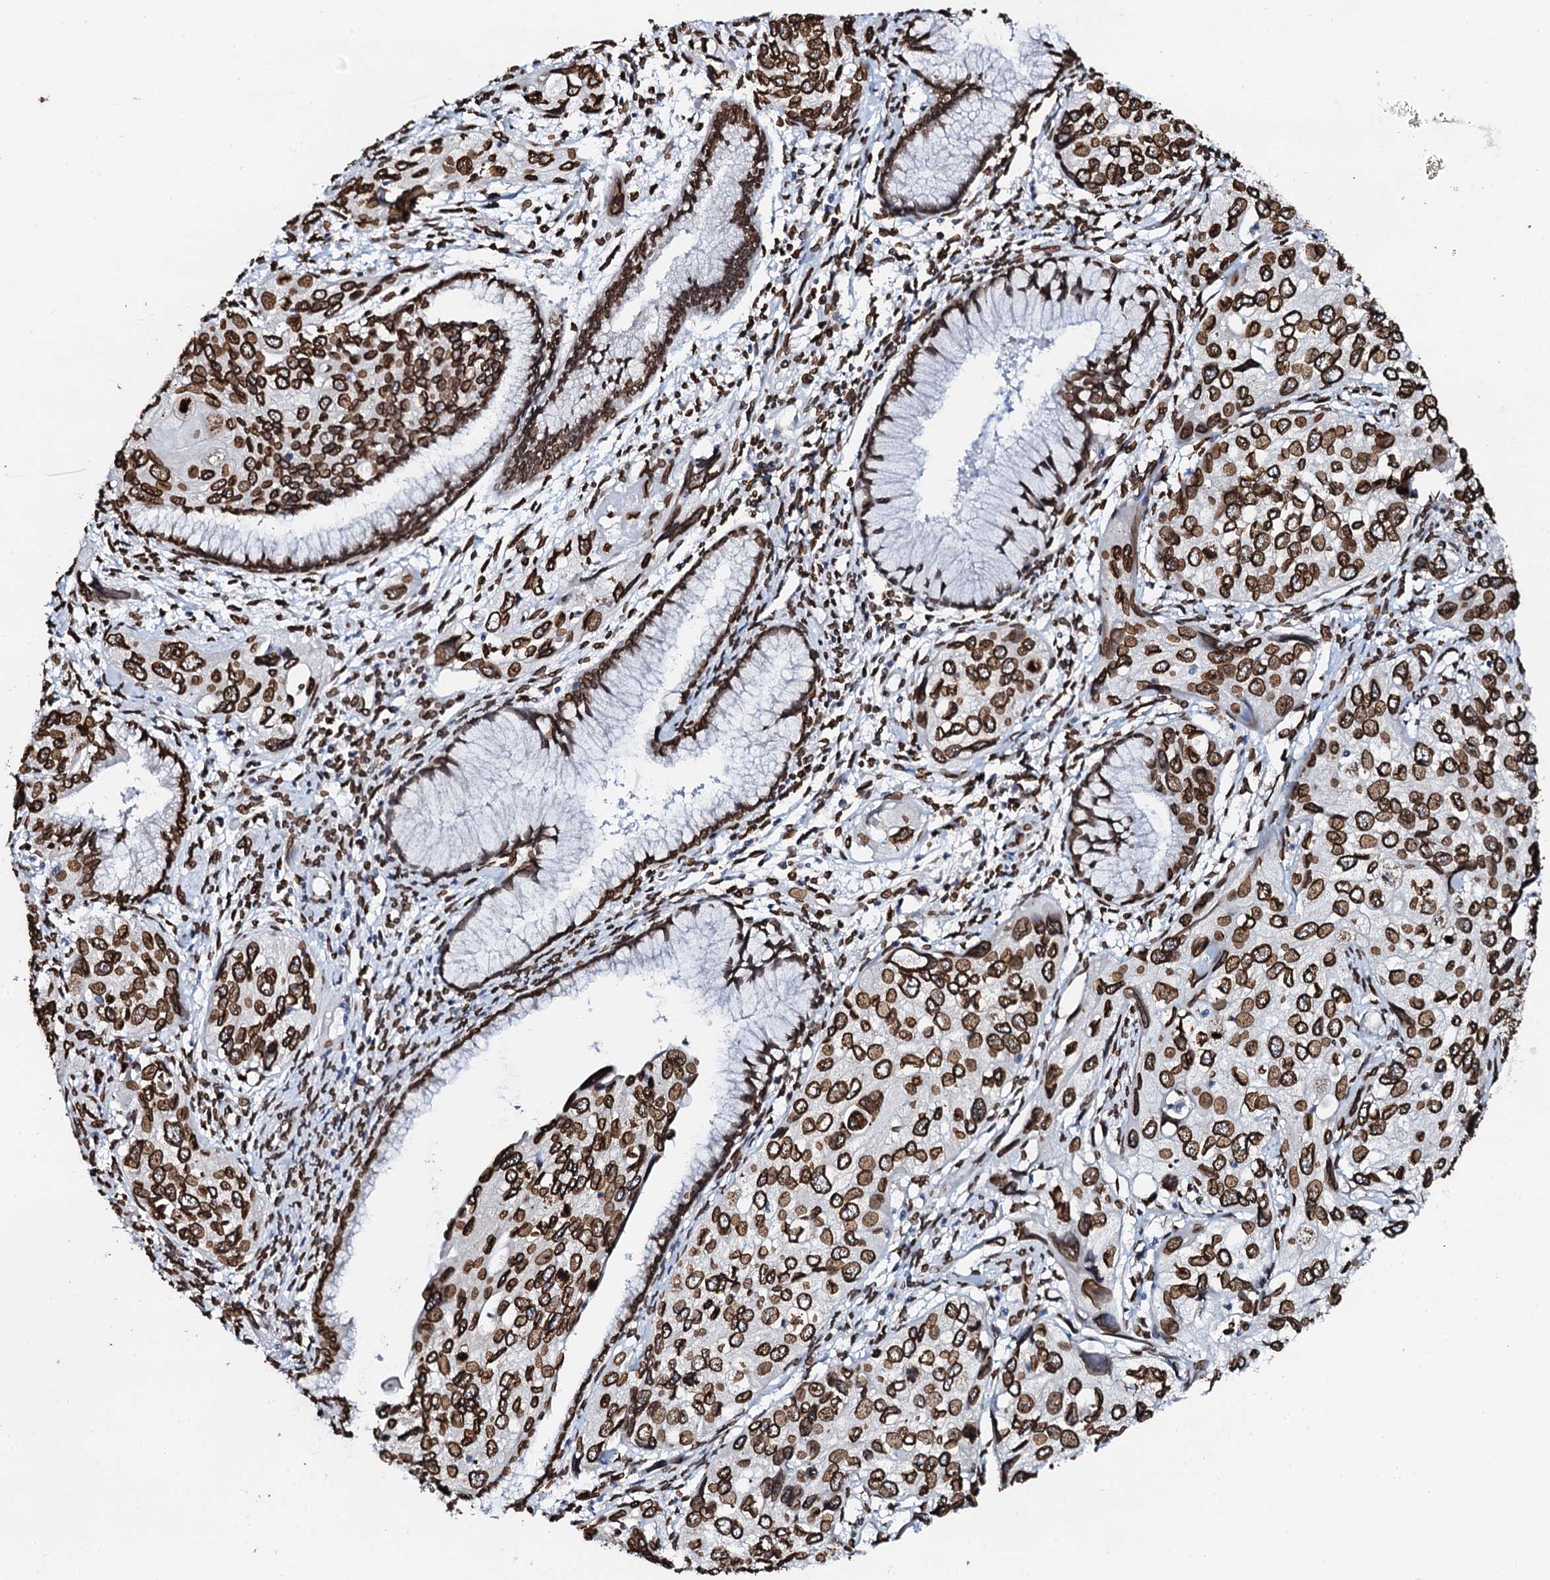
{"staining": {"intensity": "strong", "quantity": ">75%", "location": "nuclear"}, "tissue": "cervical cancer", "cell_type": "Tumor cells", "image_type": "cancer", "snomed": [{"axis": "morphology", "description": "Squamous cell carcinoma, NOS"}, {"axis": "topography", "description": "Cervix"}], "caption": "Protein expression analysis of cervical squamous cell carcinoma exhibits strong nuclear expression in approximately >75% of tumor cells.", "gene": "KATNAL2", "patient": {"sex": "female", "age": 55}}